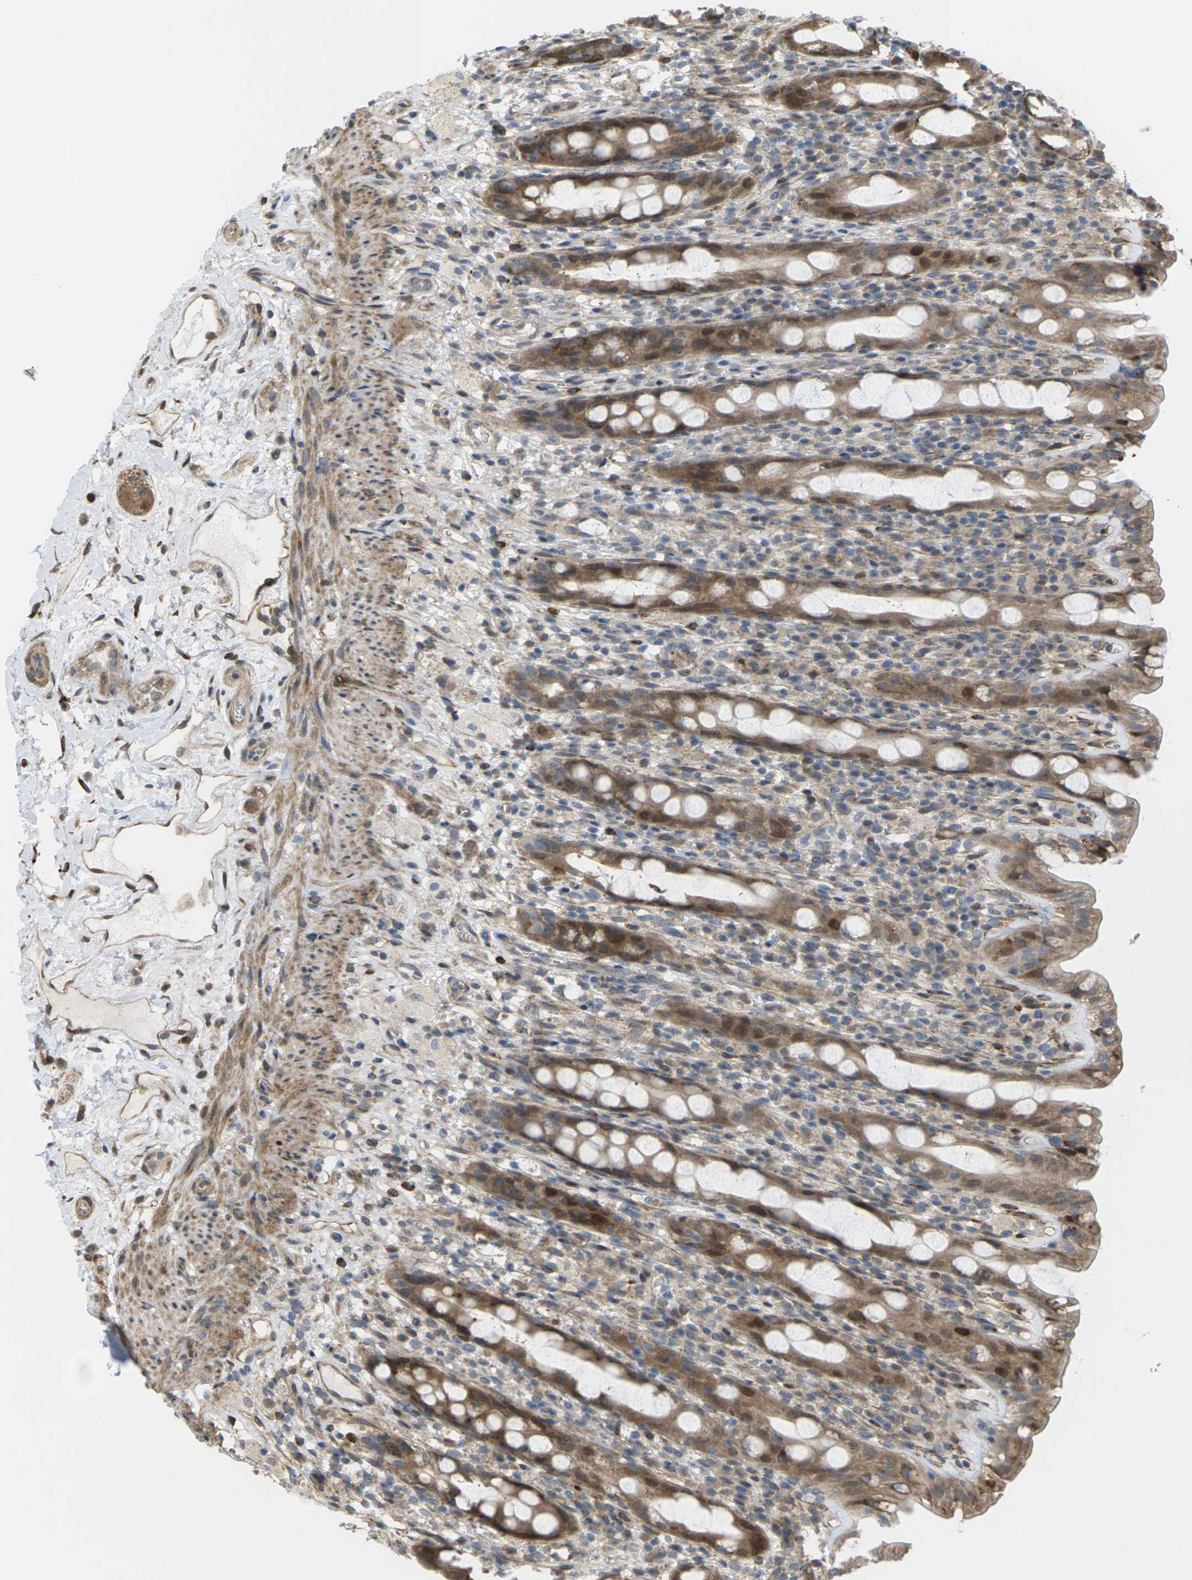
{"staining": {"intensity": "moderate", "quantity": ">75%", "location": "cytoplasmic/membranous,nuclear"}, "tissue": "rectum", "cell_type": "Glandular cells", "image_type": "normal", "snomed": [{"axis": "morphology", "description": "Normal tissue, NOS"}, {"axis": "topography", "description": "Rectum"}], "caption": "Immunohistochemistry of normal human rectum reveals medium levels of moderate cytoplasmic/membranous,nuclear positivity in approximately >75% of glandular cells. (IHC, brightfield microscopy, high magnification).", "gene": "ROBO1", "patient": {"sex": "male", "age": 44}}